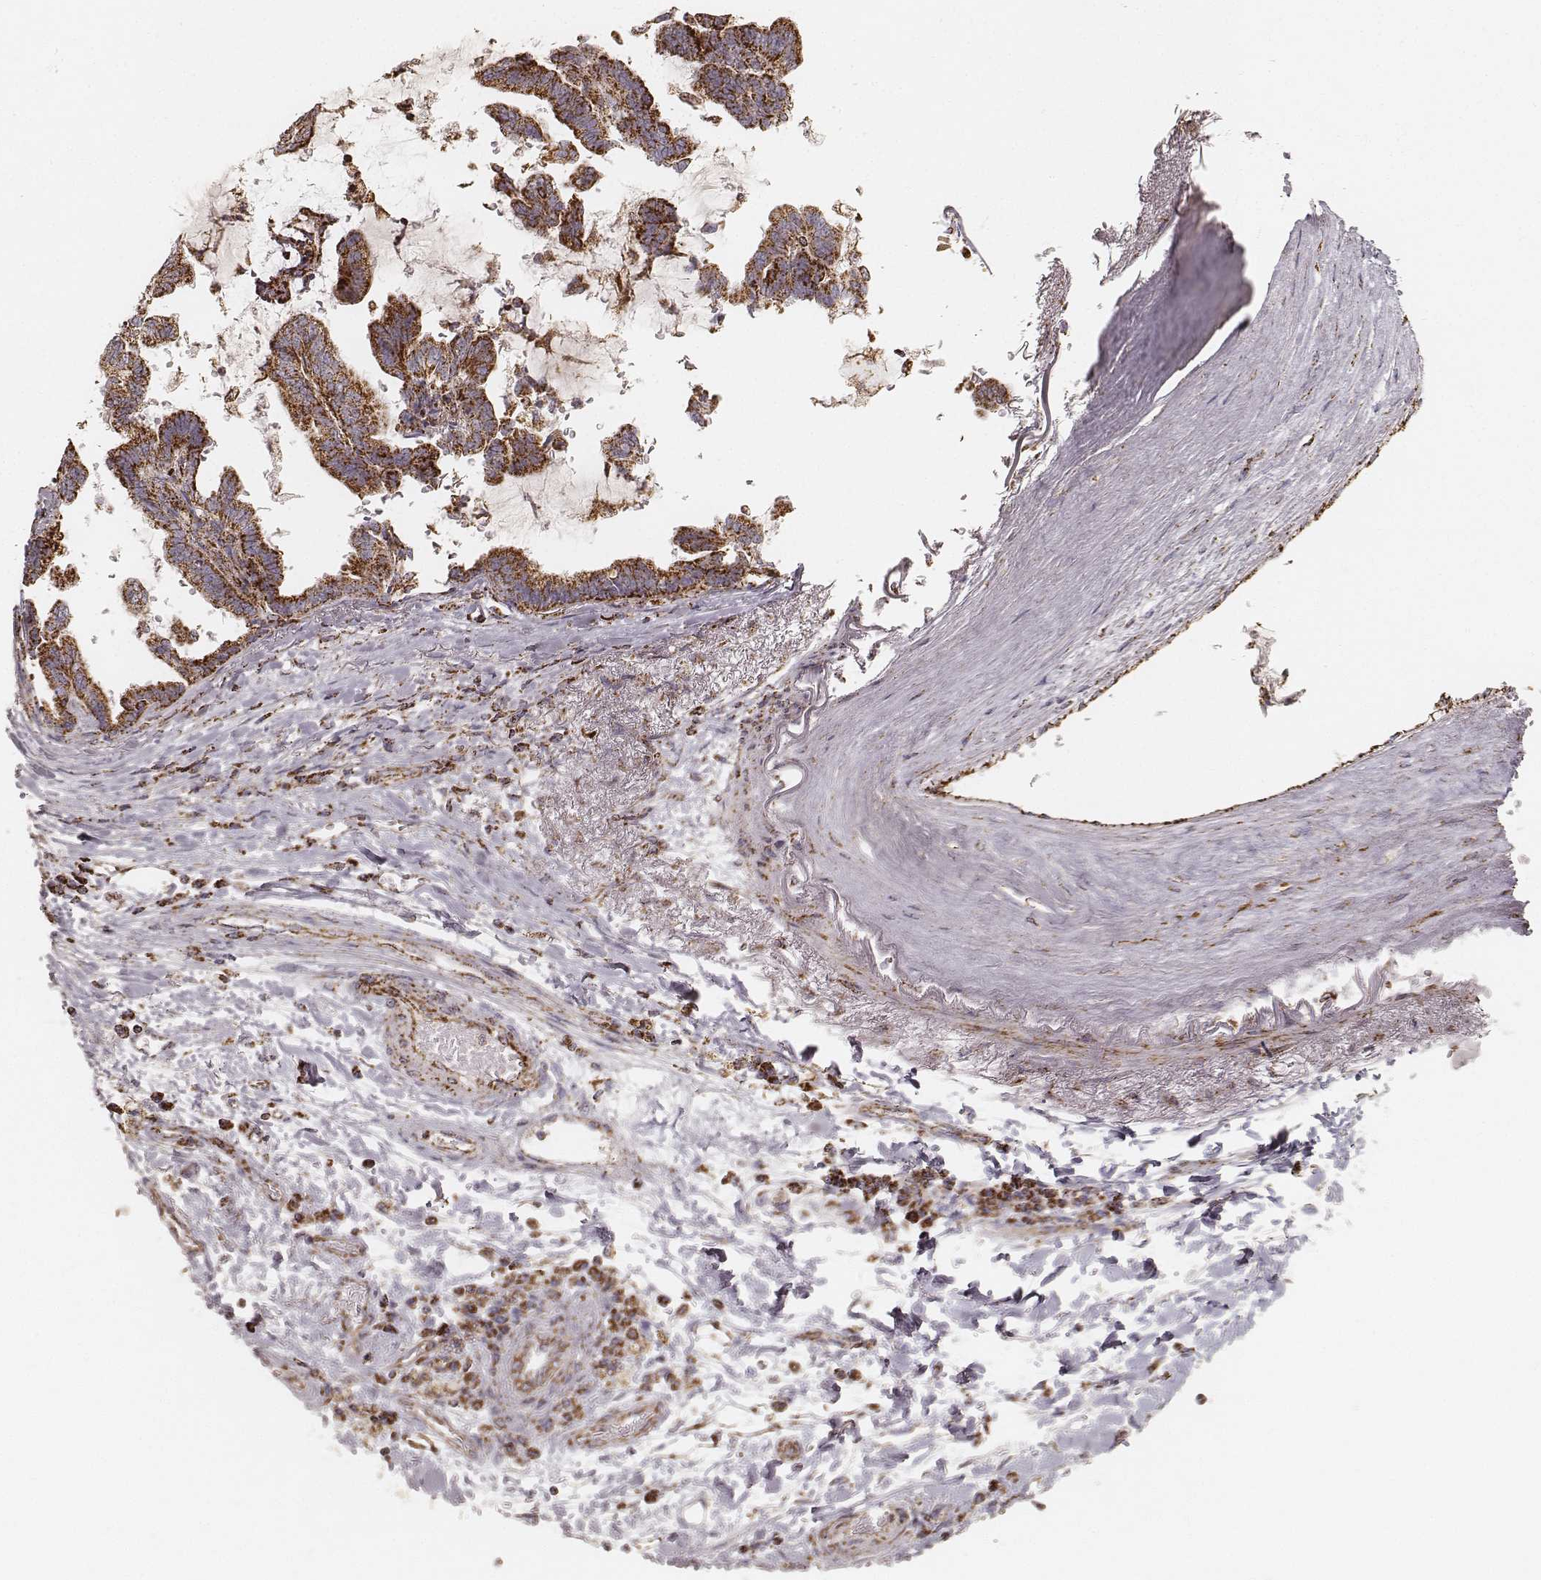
{"staining": {"intensity": "strong", "quantity": ">75%", "location": "cytoplasmic/membranous"}, "tissue": "stomach cancer", "cell_type": "Tumor cells", "image_type": "cancer", "snomed": [{"axis": "morphology", "description": "Adenocarcinoma, NOS"}, {"axis": "topography", "description": "Stomach"}], "caption": "This micrograph reveals stomach cancer stained with IHC to label a protein in brown. The cytoplasmic/membranous of tumor cells show strong positivity for the protein. Nuclei are counter-stained blue.", "gene": "CS", "patient": {"sex": "male", "age": 83}}